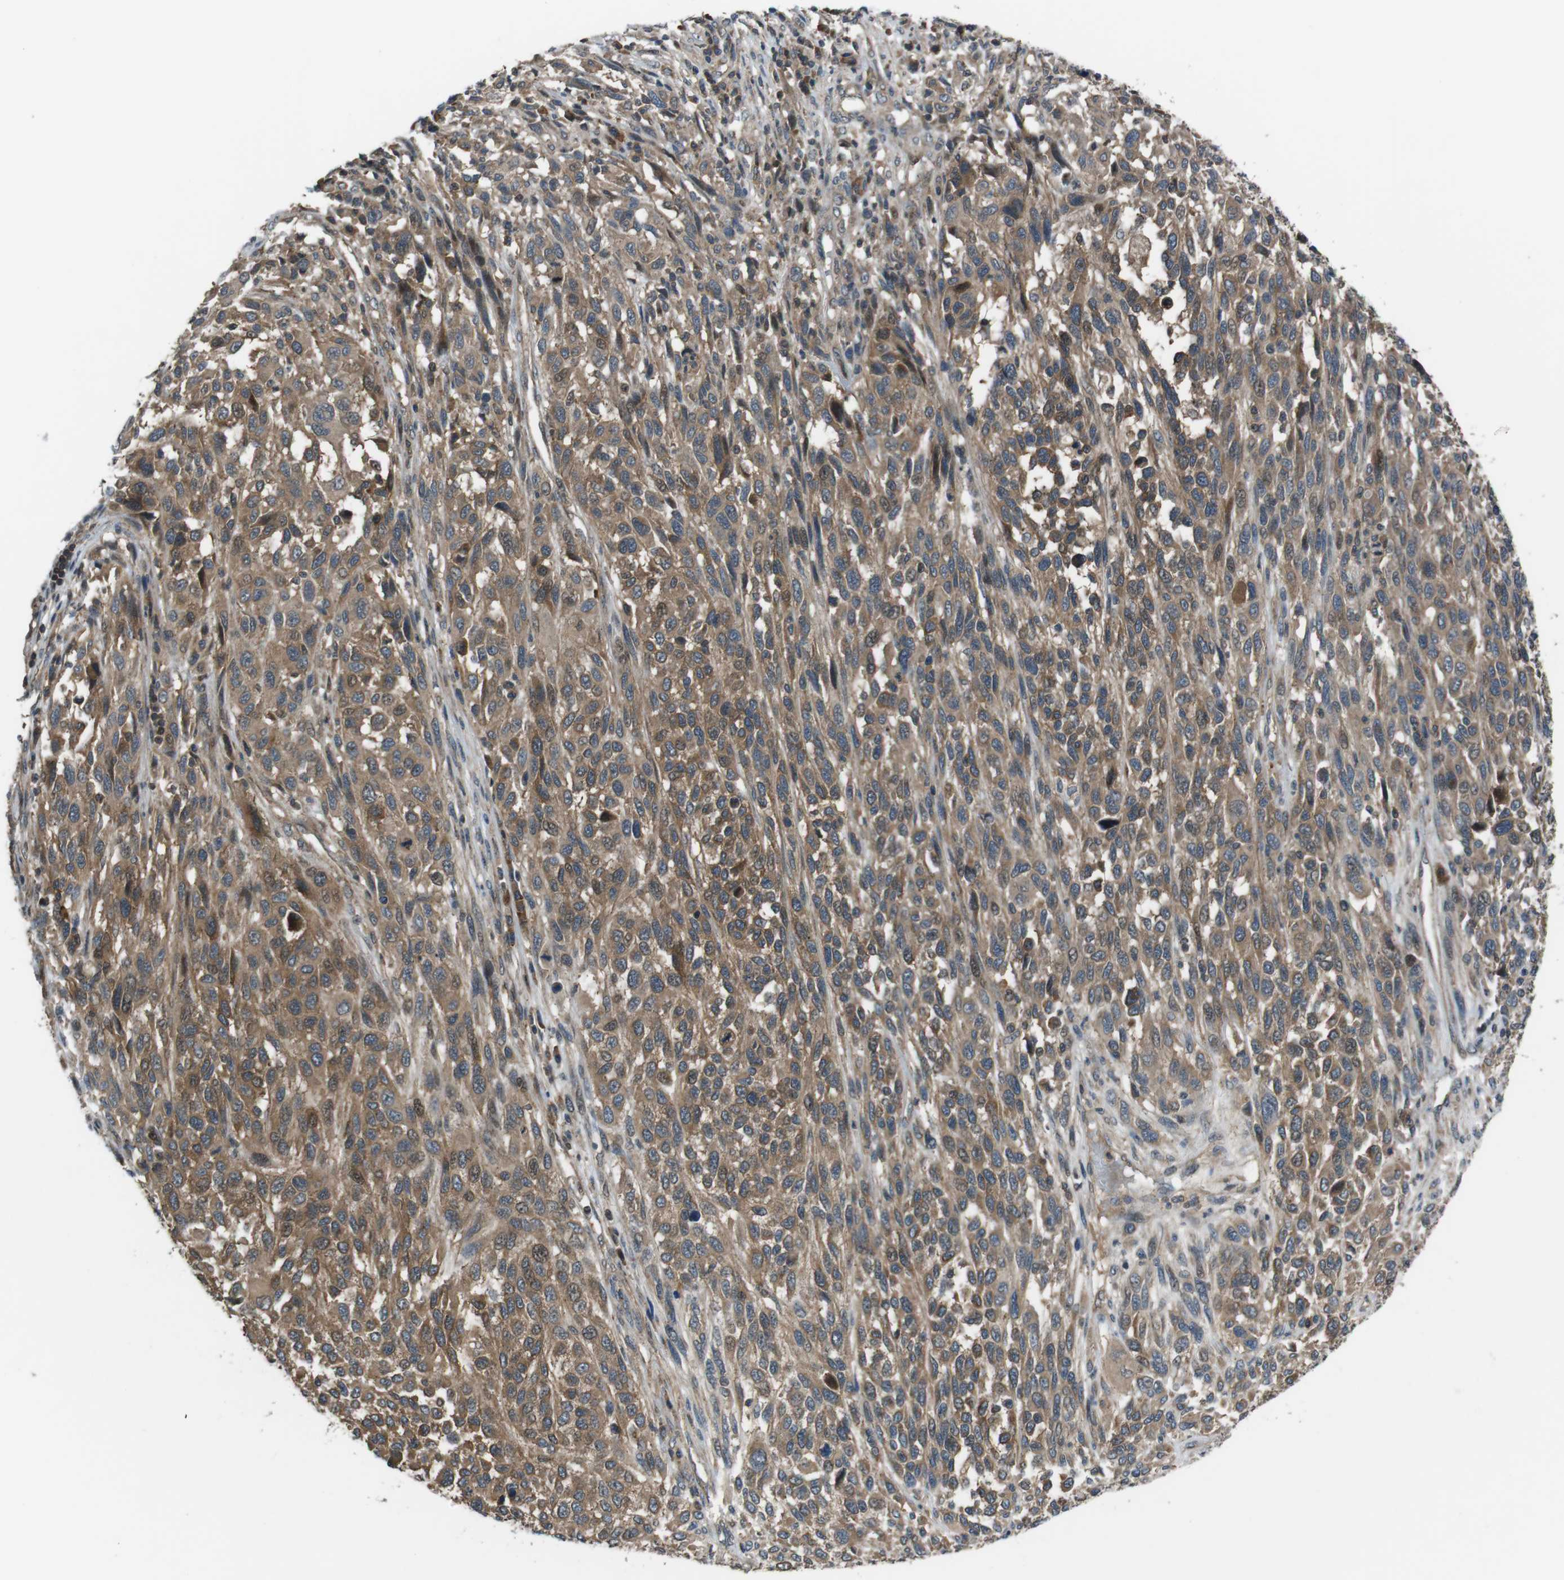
{"staining": {"intensity": "moderate", "quantity": ">75%", "location": "cytoplasmic/membranous"}, "tissue": "melanoma", "cell_type": "Tumor cells", "image_type": "cancer", "snomed": [{"axis": "morphology", "description": "Malignant melanoma, Metastatic site"}, {"axis": "topography", "description": "Lymph node"}], "caption": "Approximately >75% of tumor cells in human malignant melanoma (metastatic site) demonstrate moderate cytoplasmic/membranous protein expression as visualized by brown immunohistochemical staining.", "gene": "SLC22A23", "patient": {"sex": "male", "age": 61}}